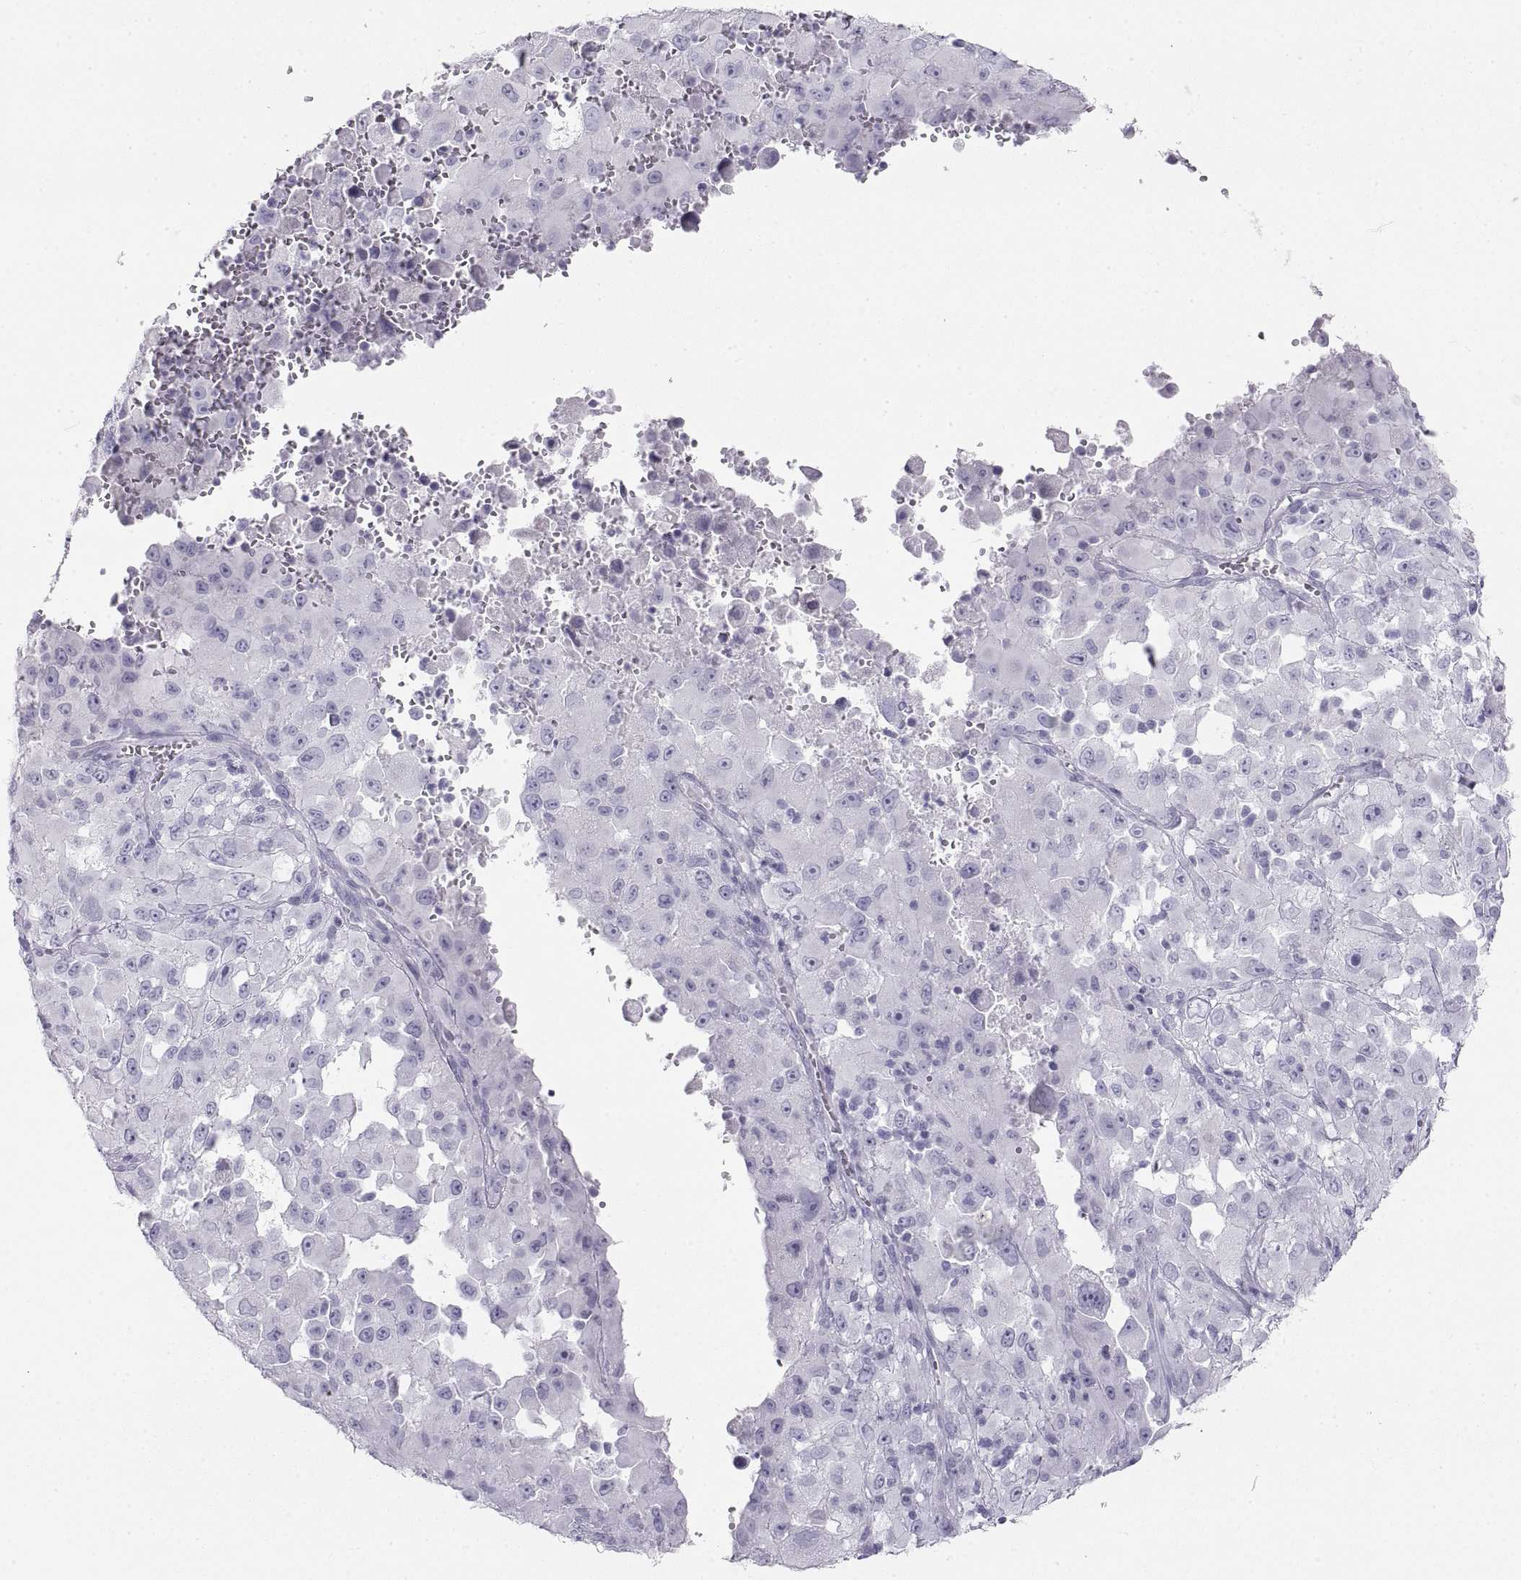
{"staining": {"intensity": "negative", "quantity": "none", "location": "none"}, "tissue": "melanoma", "cell_type": "Tumor cells", "image_type": "cancer", "snomed": [{"axis": "morphology", "description": "Malignant melanoma, Metastatic site"}, {"axis": "topography", "description": "Soft tissue"}], "caption": "IHC image of neoplastic tissue: human melanoma stained with DAB exhibits no significant protein positivity in tumor cells. (DAB IHC with hematoxylin counter stain).", "gene": "SEMG1", "patient": {"sex": "male", "age": 50}}